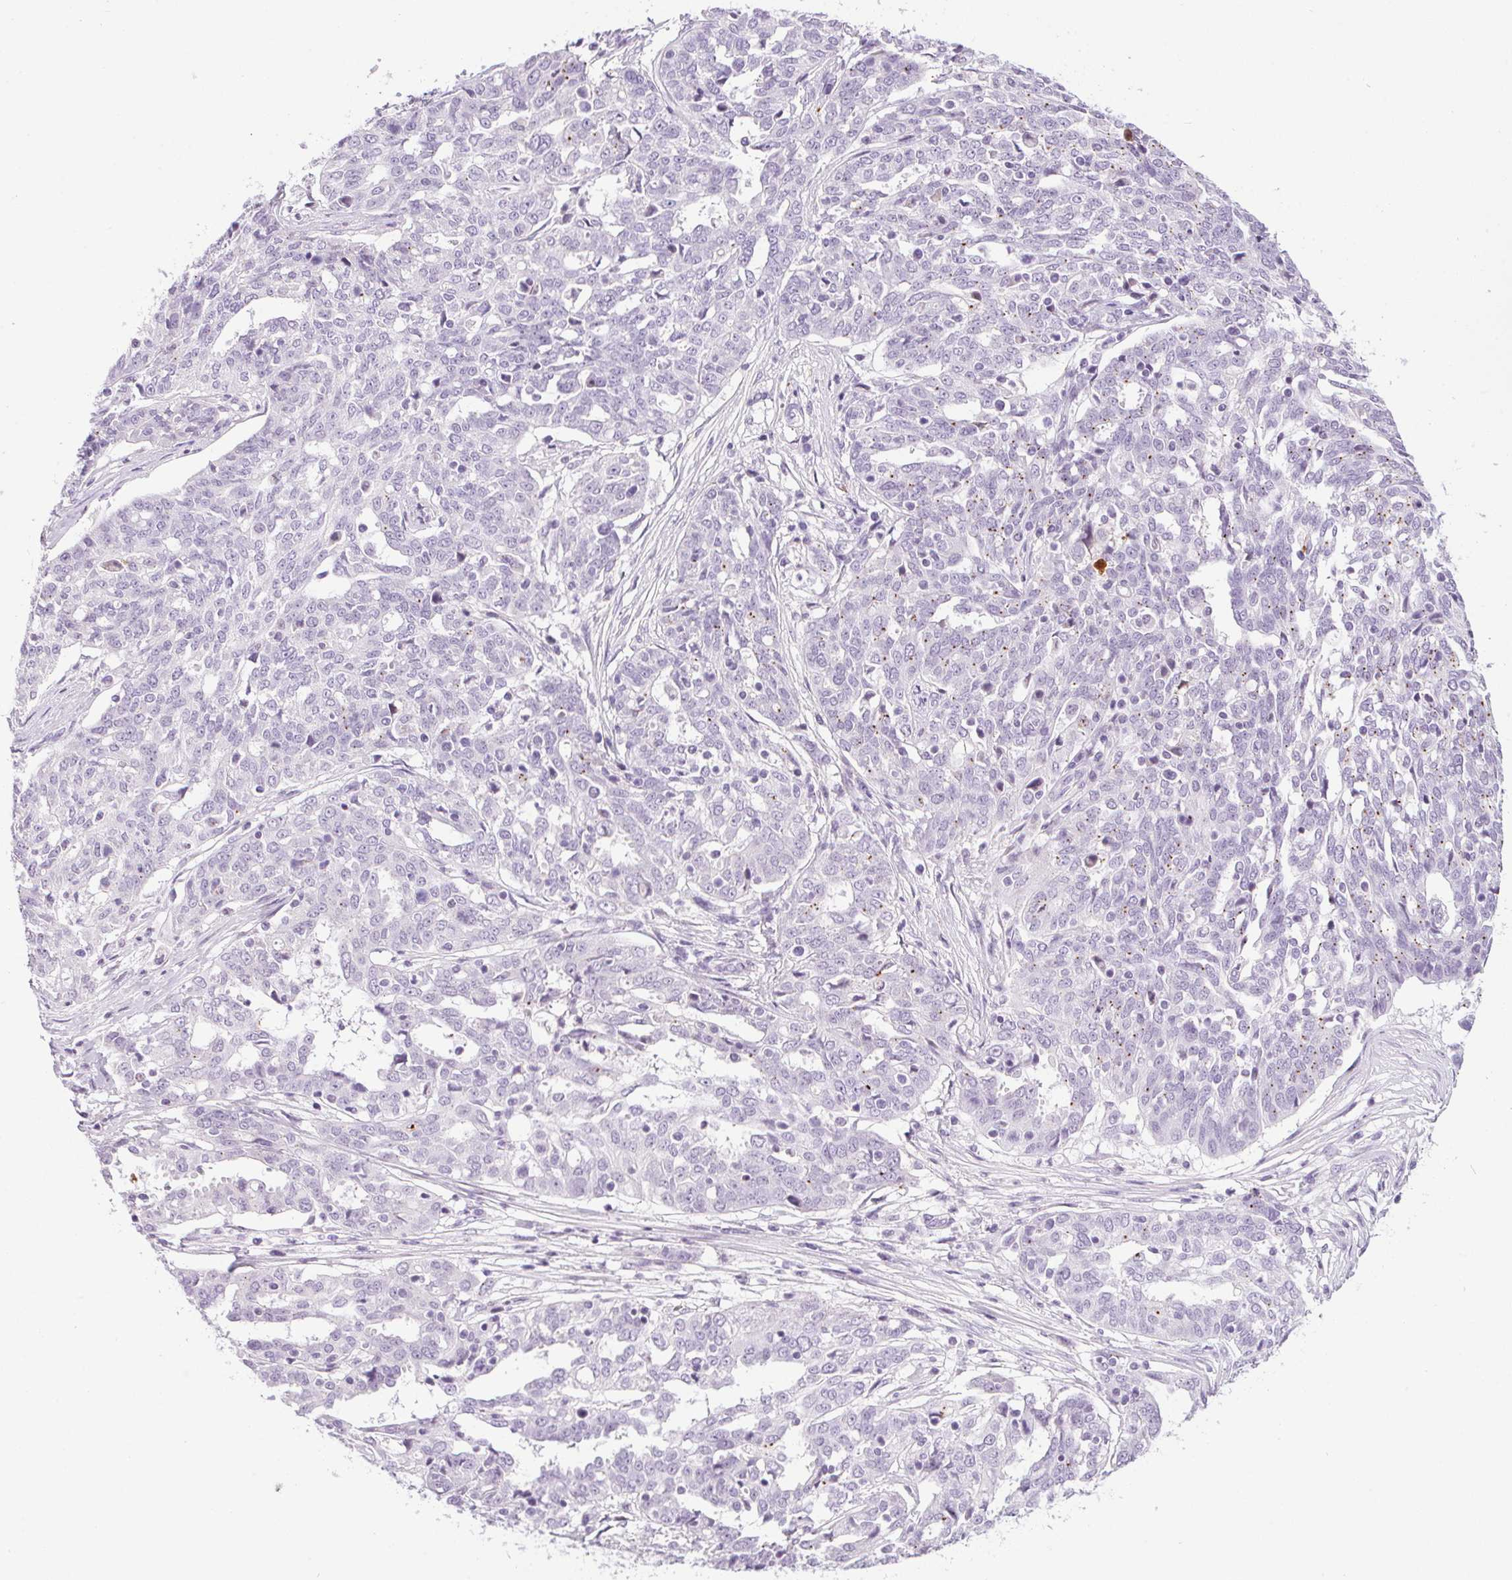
{"staining": {"intensity": "negative", "quantity": "none", "location": "none"}, "tissue": "ovarian cancer", "cell_type": "Tumor cells", "image_type": "cancer", "snomed": [{"axis": "morphology", "description": "Cystadenocarcinoma, serous, NOS"}, {"axis": "topography", "description": "Ovary"}], "caption": "High power microscopy image of an IHC image of ovarian cancer (serous cystadenocarcinoma), revealing no significant positivity in tumor cells.", "gene": "TMEM88B", "patient": {"sex": "female", "age": 67}}